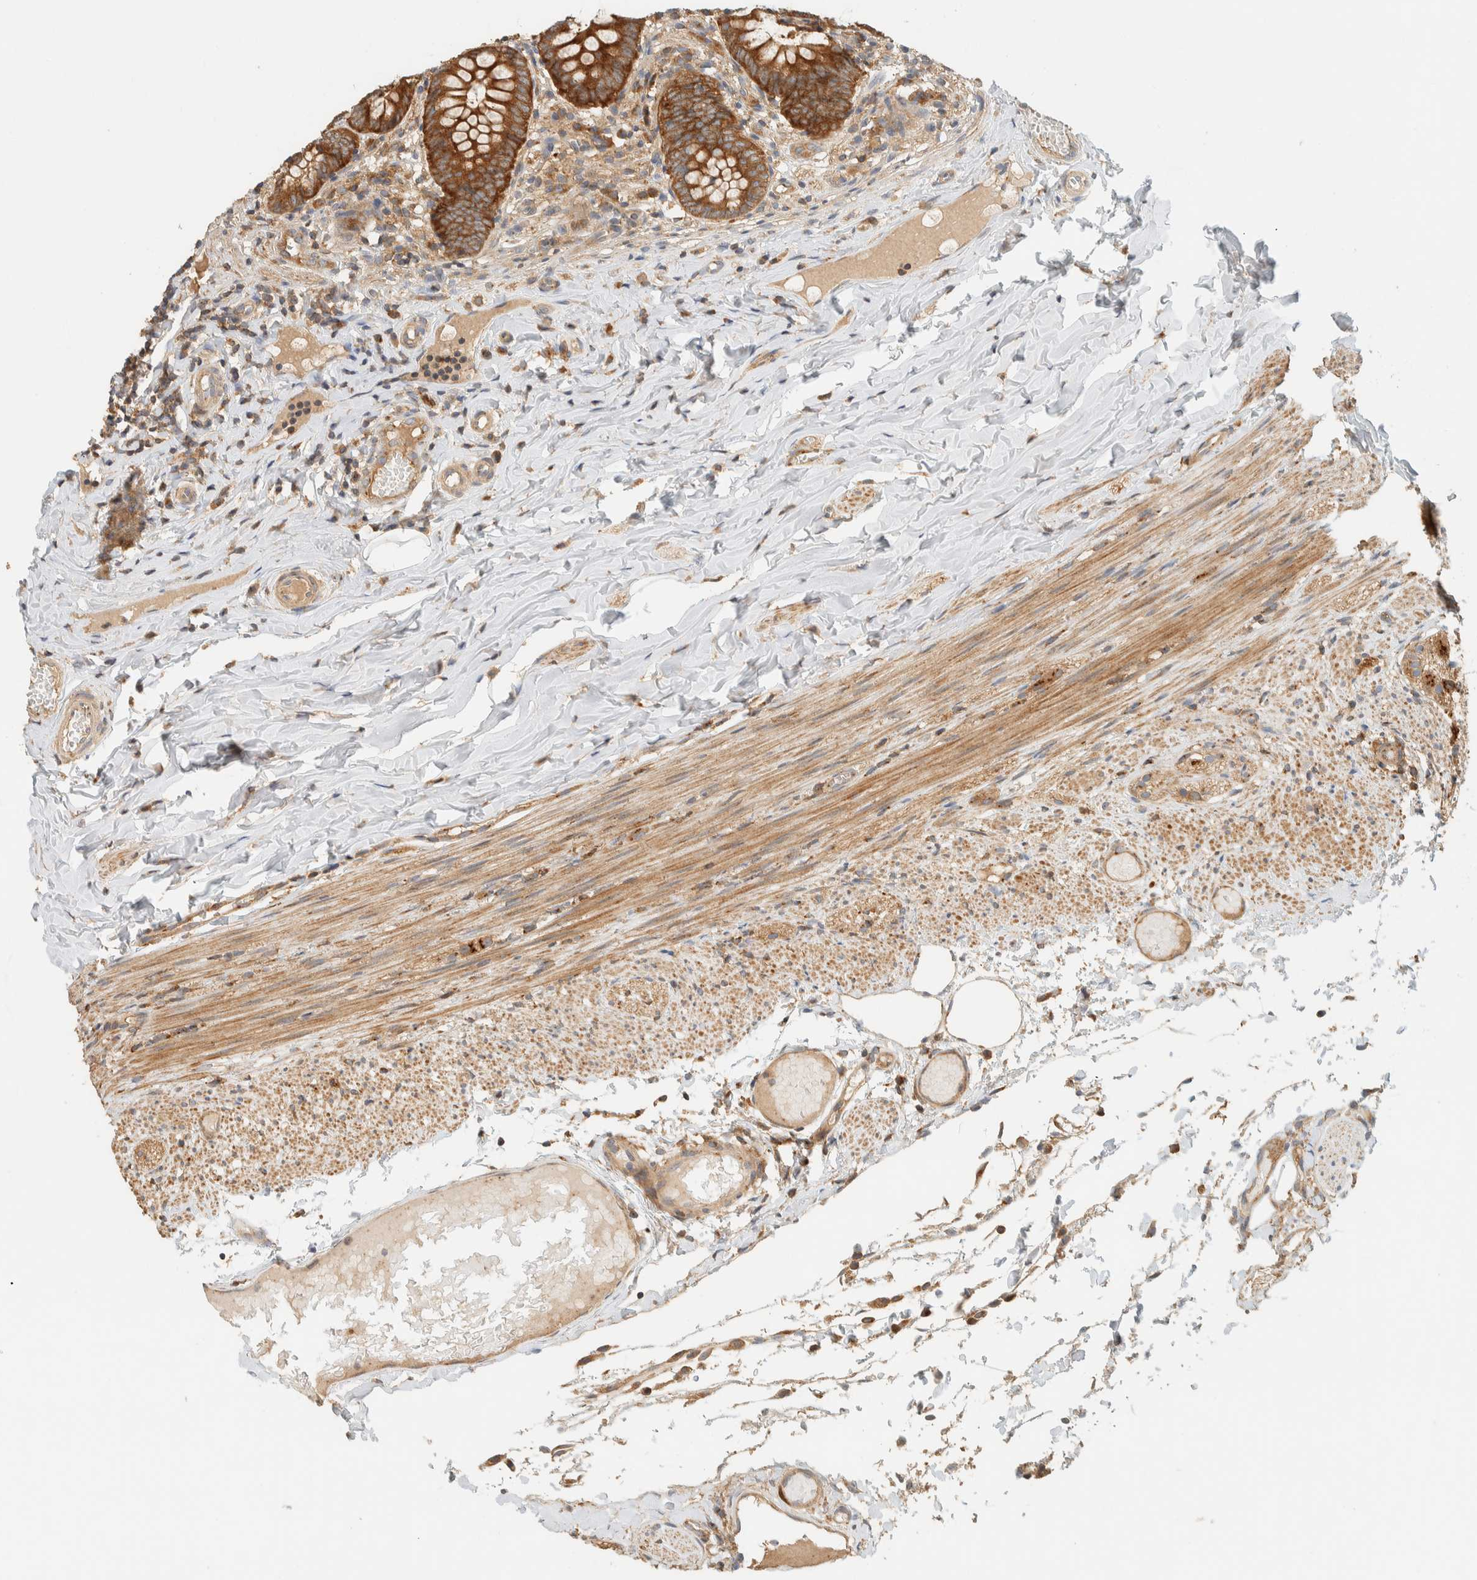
{"staining": {"intensity": "strong", "quantity": ">75%", "location": "cytoplasmic/membranous"}, "tissue": "appendix", "cell_type": "Glandular cells", "image_type": "normal", "snomed": [{"axis": "morphology", "description": "Normal tissue, NOS"}, {"axis": "topography", "description": "Appendix"}], "caption": "Glandular cells demonstrate strong cytoplasmic/membranous expression in about >75% of cells in benign appendix.", "gene": "ARFGEF1", "patient": {"sex": "male", "age": 8}}